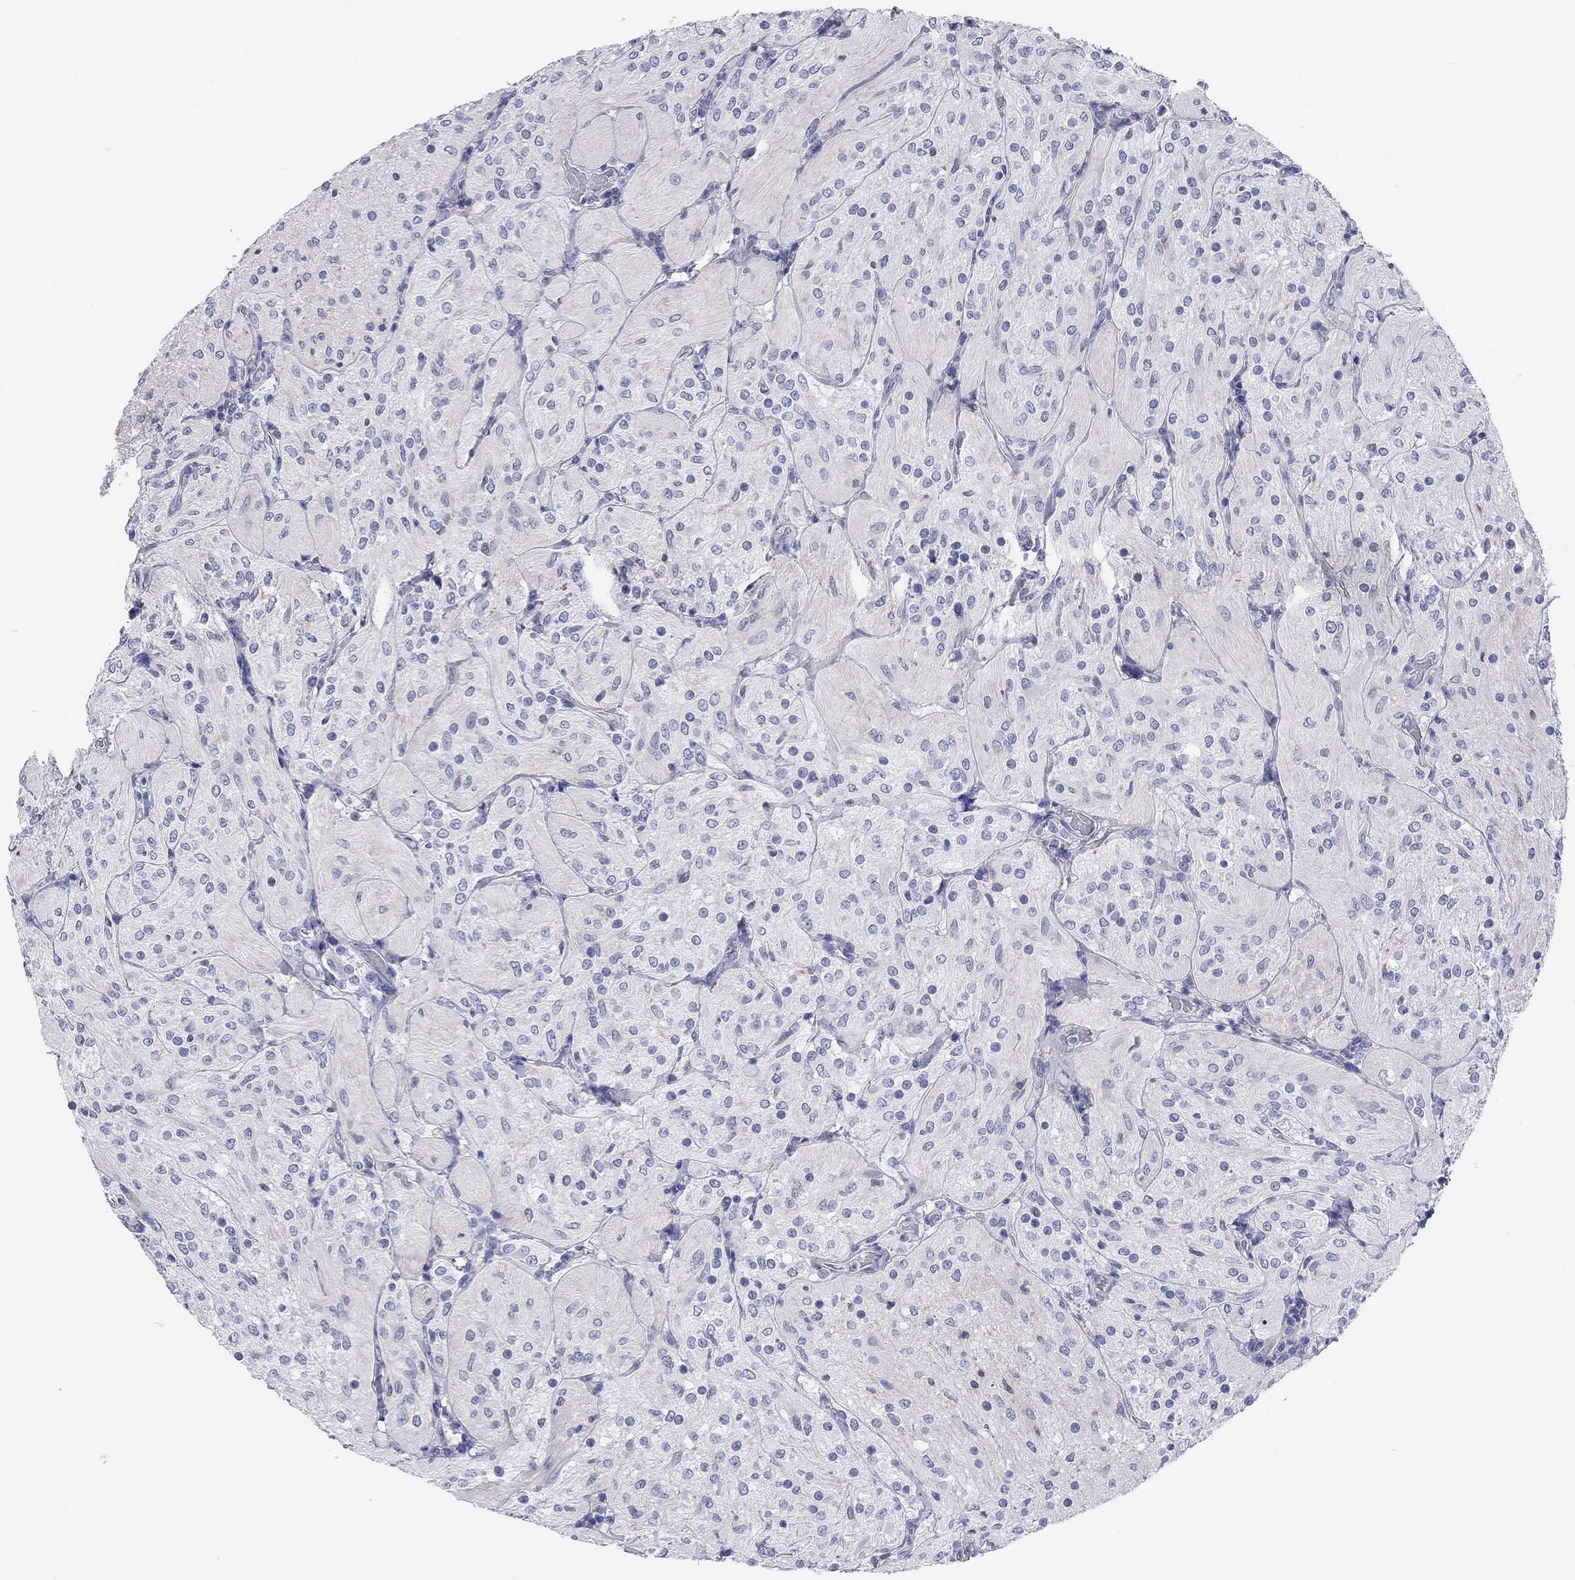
{"staining": {"intensity": "negative", "quantity": "none", "location": "none"}, "tissue": "glioma", "cell_type": "Tumor cells", "image_type": "cancer", "snomed": [{"axis": "morphology", "description": "Glioma, malignant, Low grade"}, {"axis": "topography", "description": "Brain"}], "caption": "Tumor cells show no significant expression in malignant glioma (low-grade).", "gene": "TMEM221", "patient": {"sex": "male", "age": 3}}